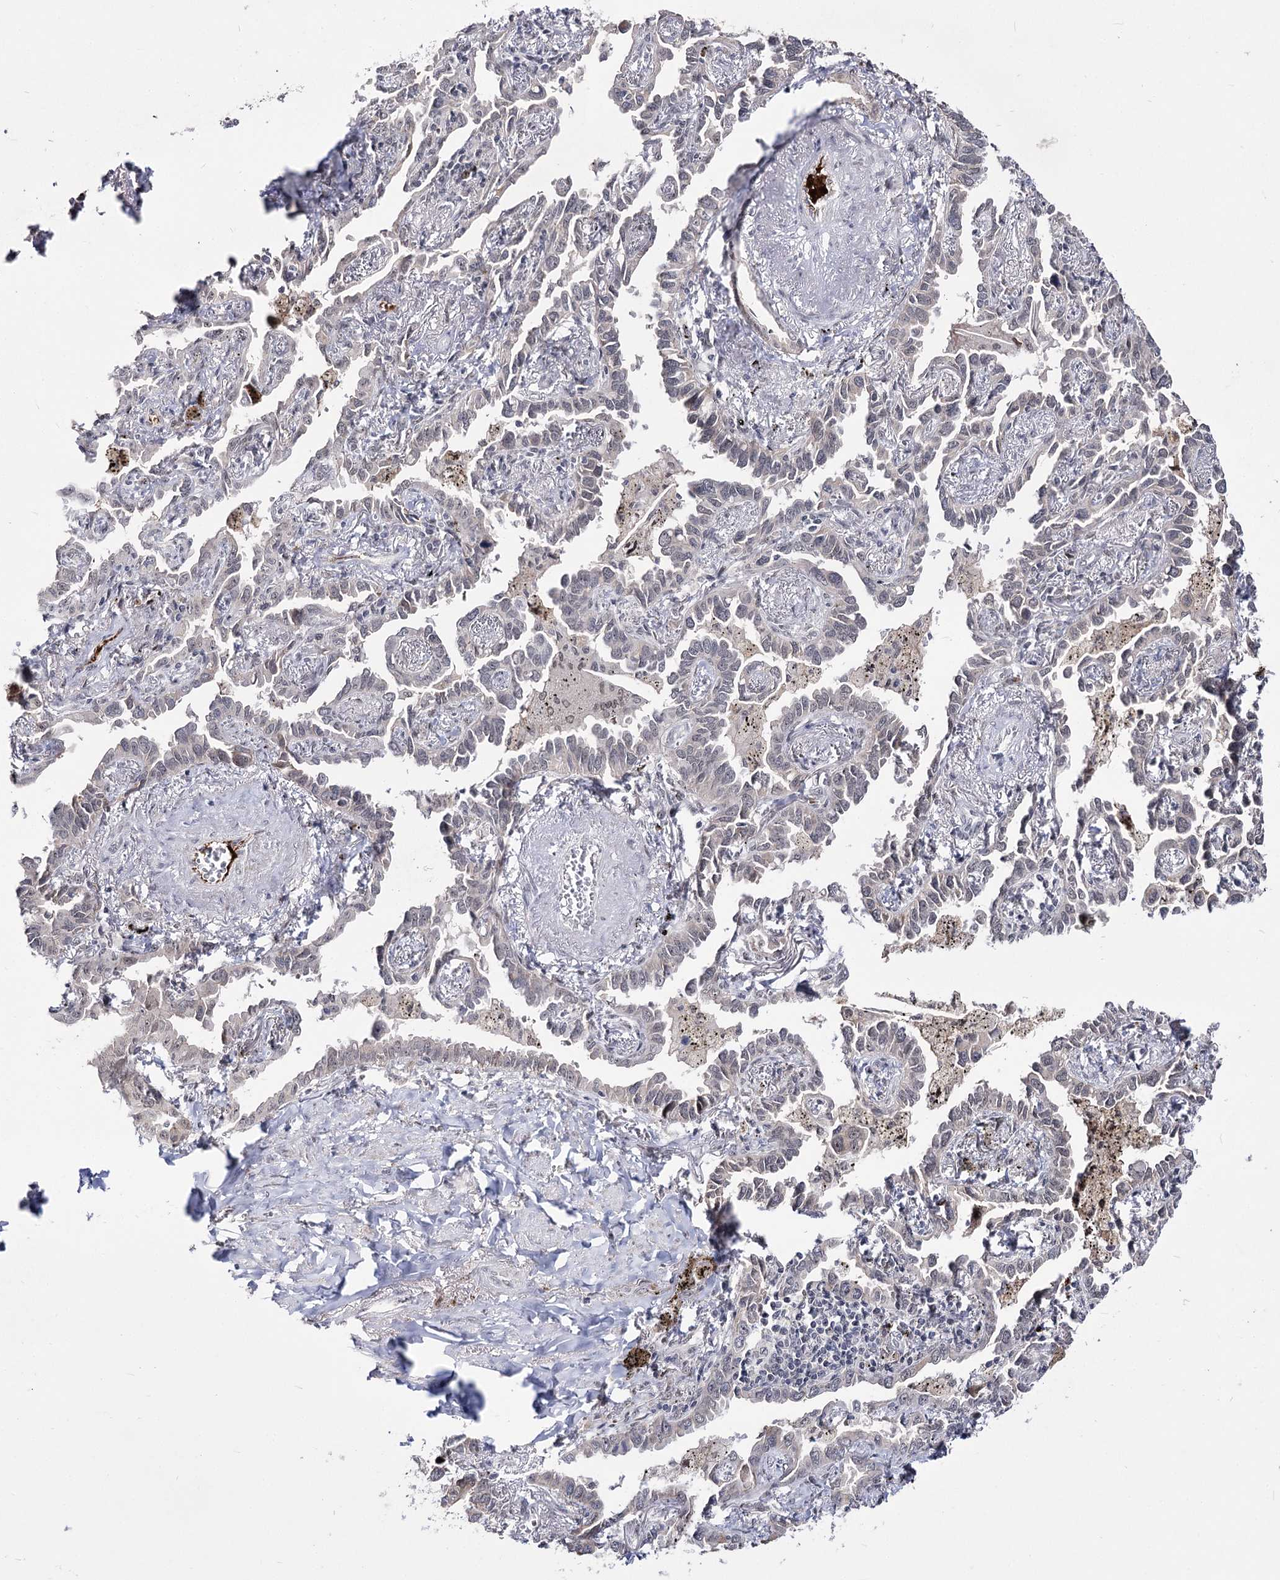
{"staining": {"intensity": "negative", "quantity": "none", "location": "none"}, "tissue": "lung cancer", "cell_type": "Tumor cells", "image_type": "cancer", "snomed": [{"axis": "morphology", "description": "Adenocarcinoma, NOS"}, {"axis": "topography", "description": "Lung"}], "caption": "Immunohistochemistry micrograph of neoplastic tissue: lung cancer stained with DAB (3,3'-diaminobenzidine) reveals no significant protein expression in tumor cells.", "gene": "STOX1", "patient": {"sex": "male", "age": 67}}